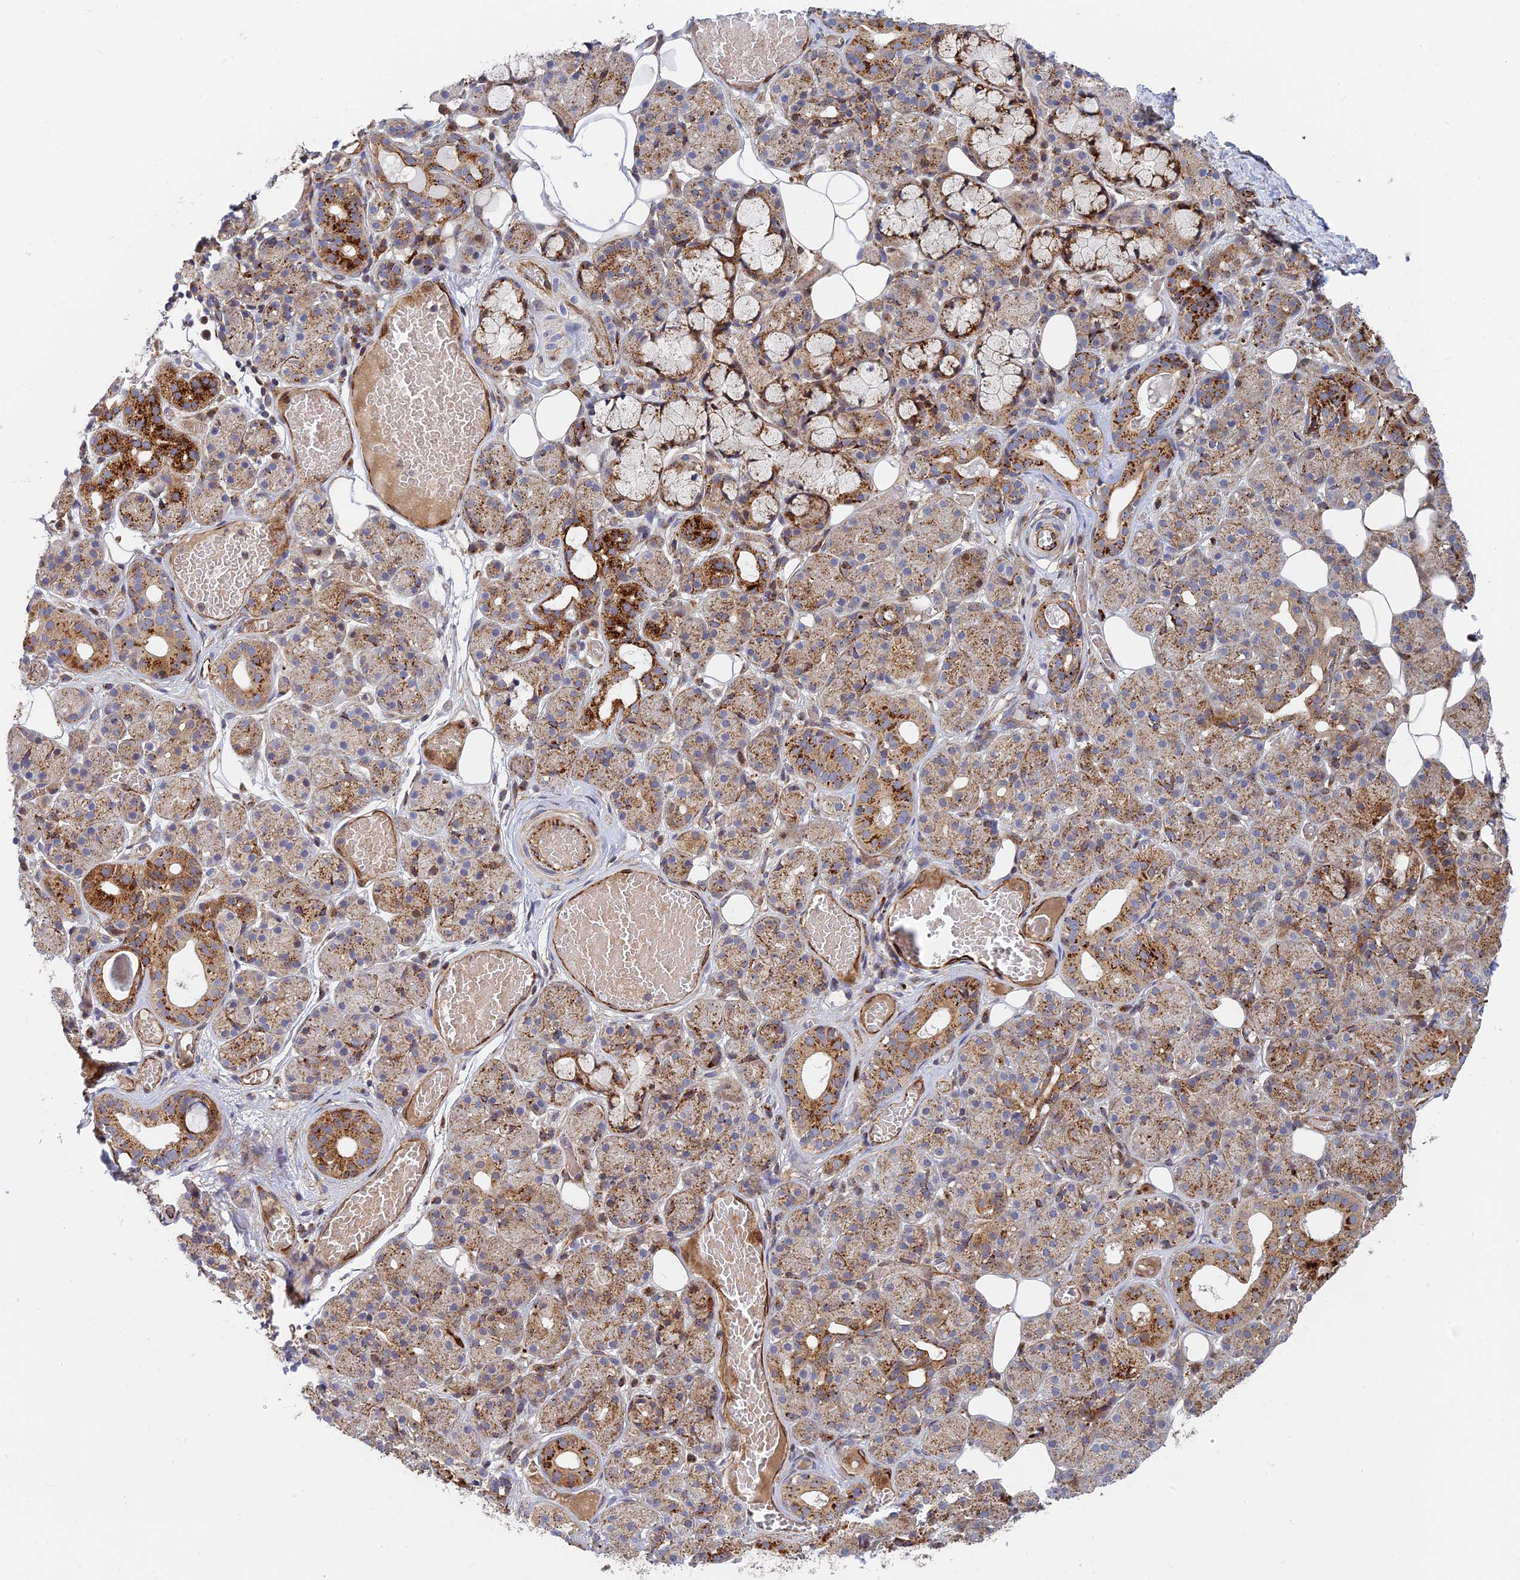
{"staining": {"intensity": "moderate", "quantity": "25%-75%", "location": "cytoplasmic/membranous"}, "tissue": "salivary gland", "cell_type": "Glandular cells", "image_type": "normal", "snomed": [{"axis": "morphology", "description": "Normal tissue, NOS"}, {"axis": "topography", "description": "Salivary gland"}], "caption": "Protein staining of normal salivary gland demonstrates moderate cytoplasmic/membranous staining in approximately 25%-75% of glandular cells. The protein is stained brown, and the nuclei are stained in blue (DAB (3,3'-diaminobenzidine) IHC with brightfield microscopy, high magnification).", "gene": "PPP2R3C", "patient": {"sex": "male", "age": 63}}